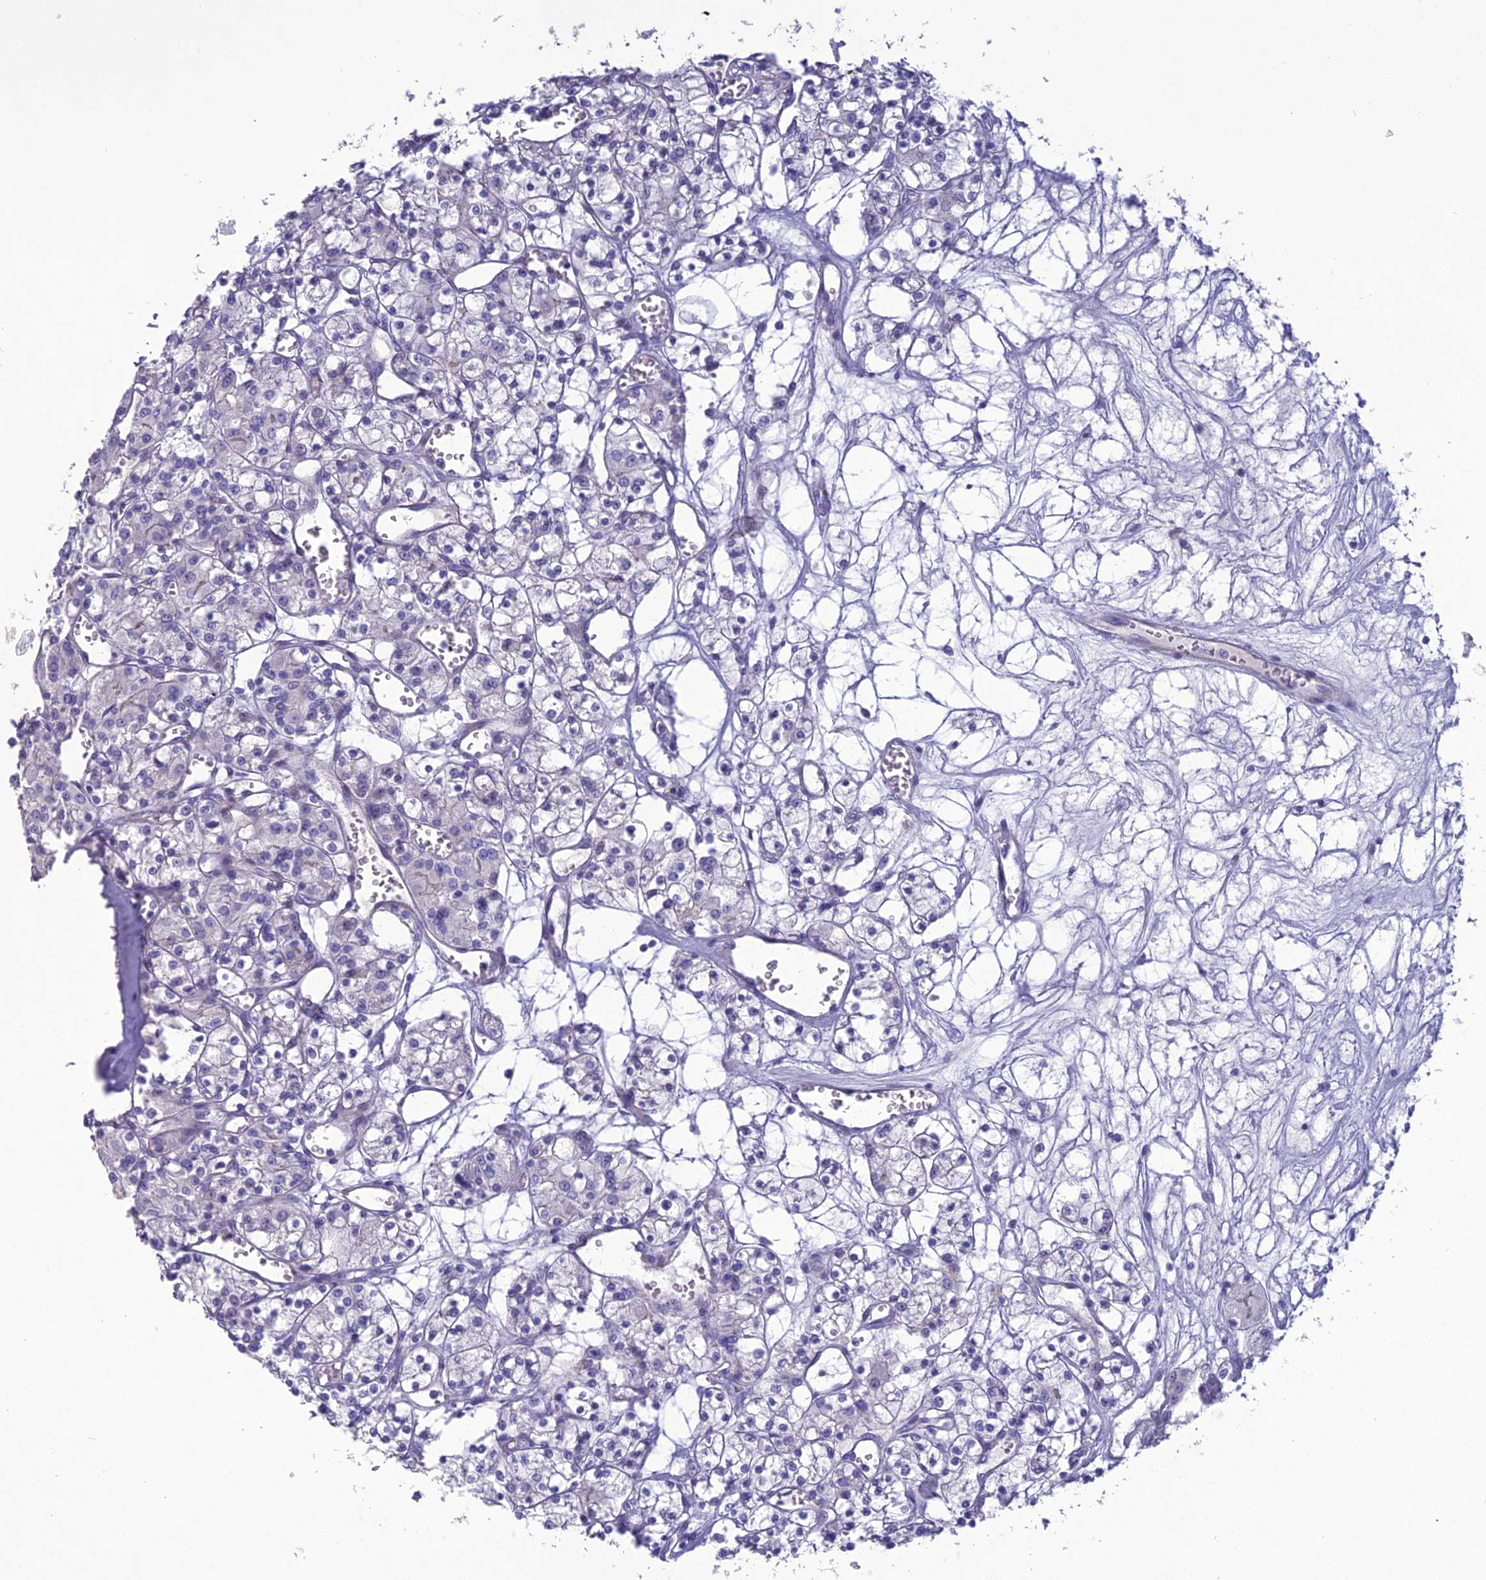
{"staining": {"intensity": "negative", "quantity": "none", "location": "none"}, "tissue": "renal cancer", "cell_type": "Tumor cells", "image_type": "cancer", "snomed": [{"axis": "morphology", "description": "Adenocarcinoma, NOS"}, {"axis": "topography", "description": "Kidney"}], "caption": "DAB (3,3'-diaminobenzidine) immunohistochemical staining of human renal adenocarcinoma displays no significant expression in tumor cells.", "gene": "OR56B1", "patient": {"sex": "female", "age": 59}}